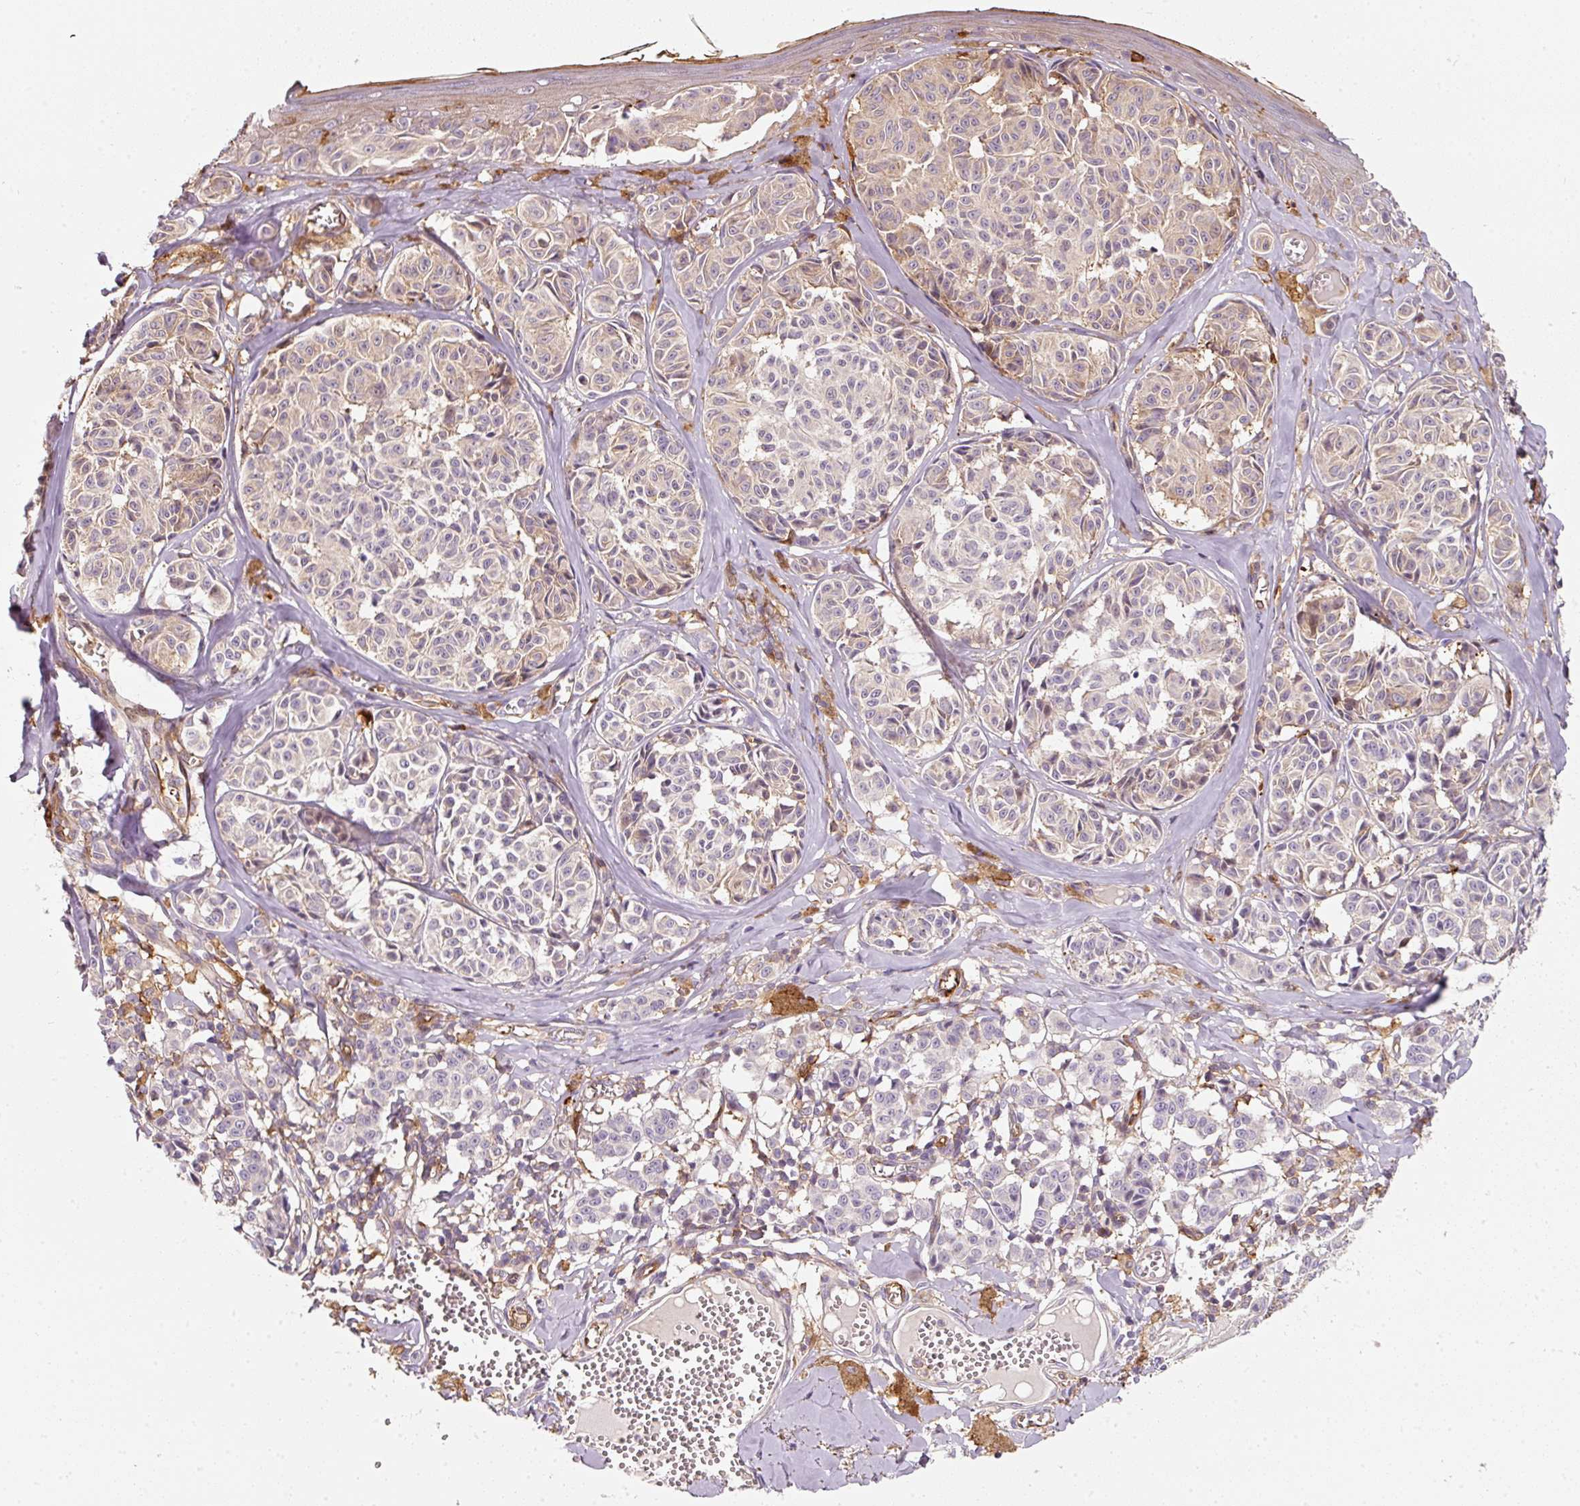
{"staining": {"intensity": "negative", "quantity": "none", "location": "none"}, "tissue": "melanoma", "cell_type": "Tumor cells", "image_type": "cancer", "snomed": [{"axis": "morphology", "description": "Malignant melanoma, NOS"}, {"axis": "topography", "description": "Skin"}], "caption": "An immunohistochemistry photomicrograph of melanoma is shown. There is no staining in tumor cells of melanoma.", "gene": "IQGAP2", "patient": {"sex": "female", "age": 43}}